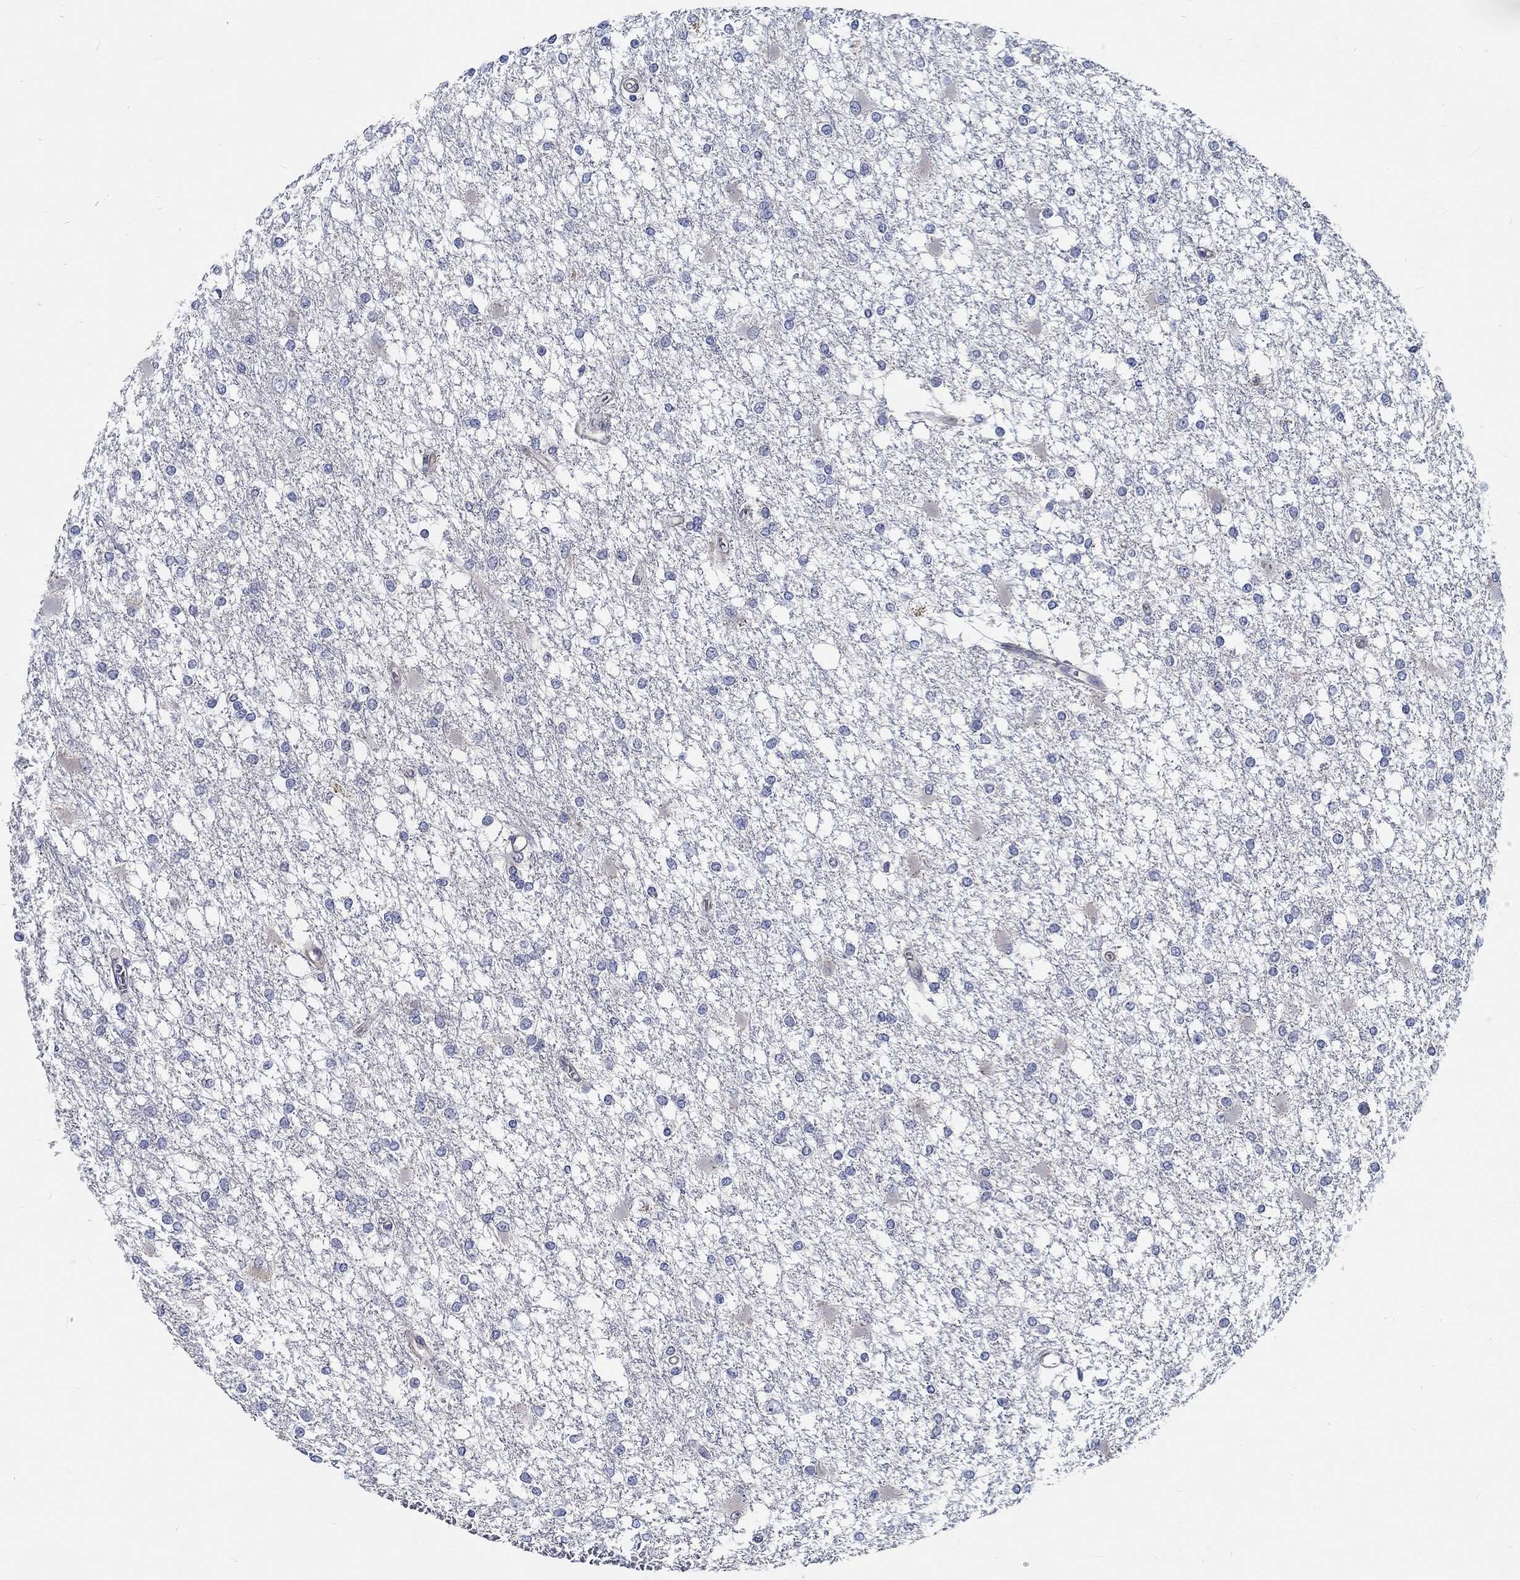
{"staining": {"intensity": "negative", "quantity": "none", "location": "none"}, "tissue": "glioma", "cell_type": "Tumor cells", "image_type": "cancer", "snomed": [{"axis": "morphology", "description": "Glioma, malignant, High grade"}, {"axis": "topography", "description": "Cerebral cortex"}], "caption": "Immunohistochemistry image of neoplastic tissue: high-grade glioma (malignant) stained with DAB demonstrates no significant protein expression in tumor cells.", "gene": "MYBPC1", "patient": {"sex": "male", "age": 79}}